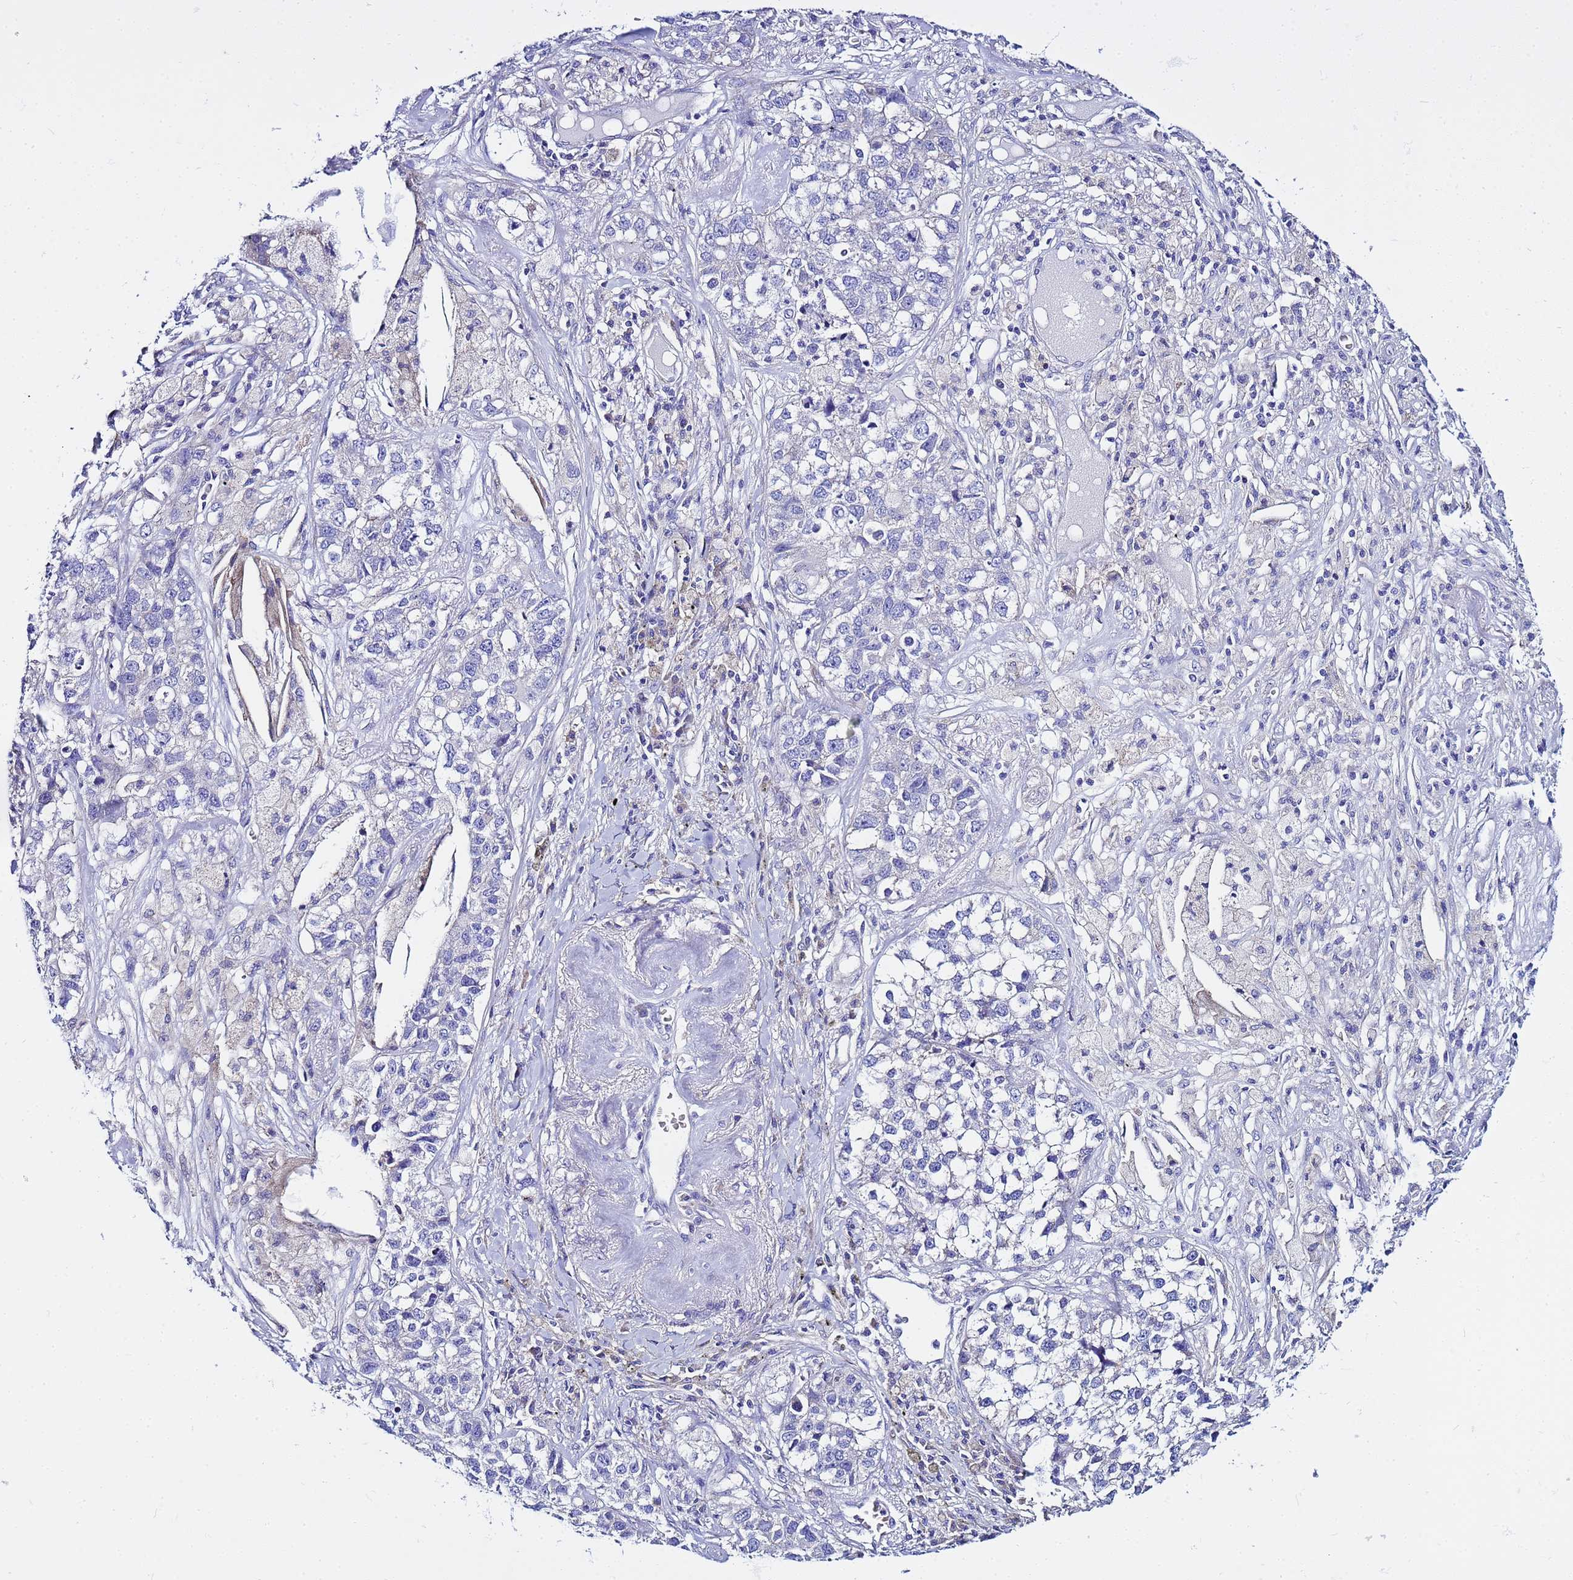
{"staining": {"intensity": "negative", "quantity": "none", "location": "none"}, "tissue": "lung cancer", "cell_type": "Tumor cells", "image_type": "cancer", "snomed": [{"axis": "morphology", "description": "Adenocarcinoma, NOS"}, {"axis": "topography", "description": "Lung"}], "caption": "This photomicrograph is of adenocarcinoma (lung) stained with immunohistochemistry to label a protein in brown with the nuclei are counter-stained blue. There is no staining in tumor cells.", "gene": "USP18", "patient": {"sex": "male", "age": 49}}